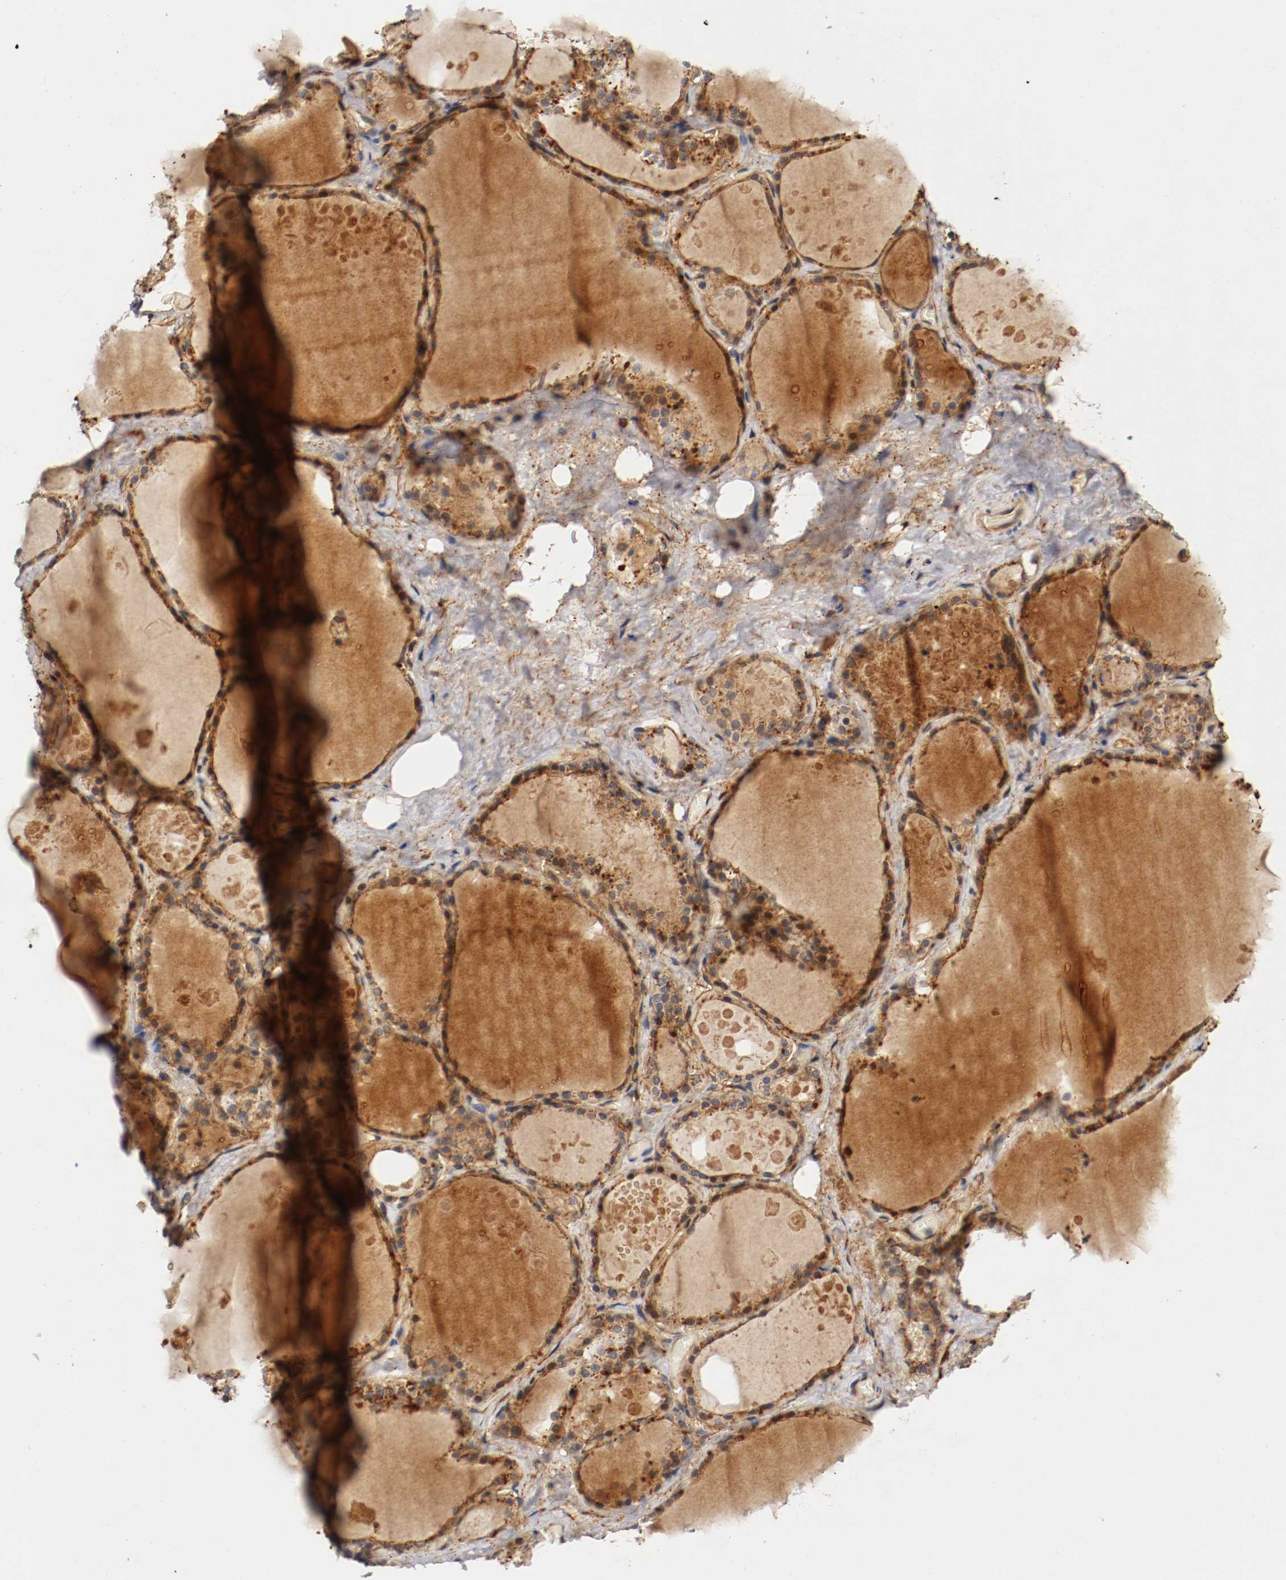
{"staining": {"intensity": "moderate", "quantity": ">75%", "location": "cytoplasmic/membranous"}, "tissue": "thyroid gland", "cell_type": "Glandular cells", "image_type": "normal", "snomed": [{"axis": "morphology", "description": "Normal tissue, NOS"}, {"axis": "topography", "description": "Thyroid gland"}], "caption": "Immunohistochemistry (IHC) of unremarkable human thyroid gland reveals medium levels of moderate cytoplasmic/membranous staining in about >75% of glandular cells.", "gene": "TYK2", "patient": {"sex": "male", "age": 61}}